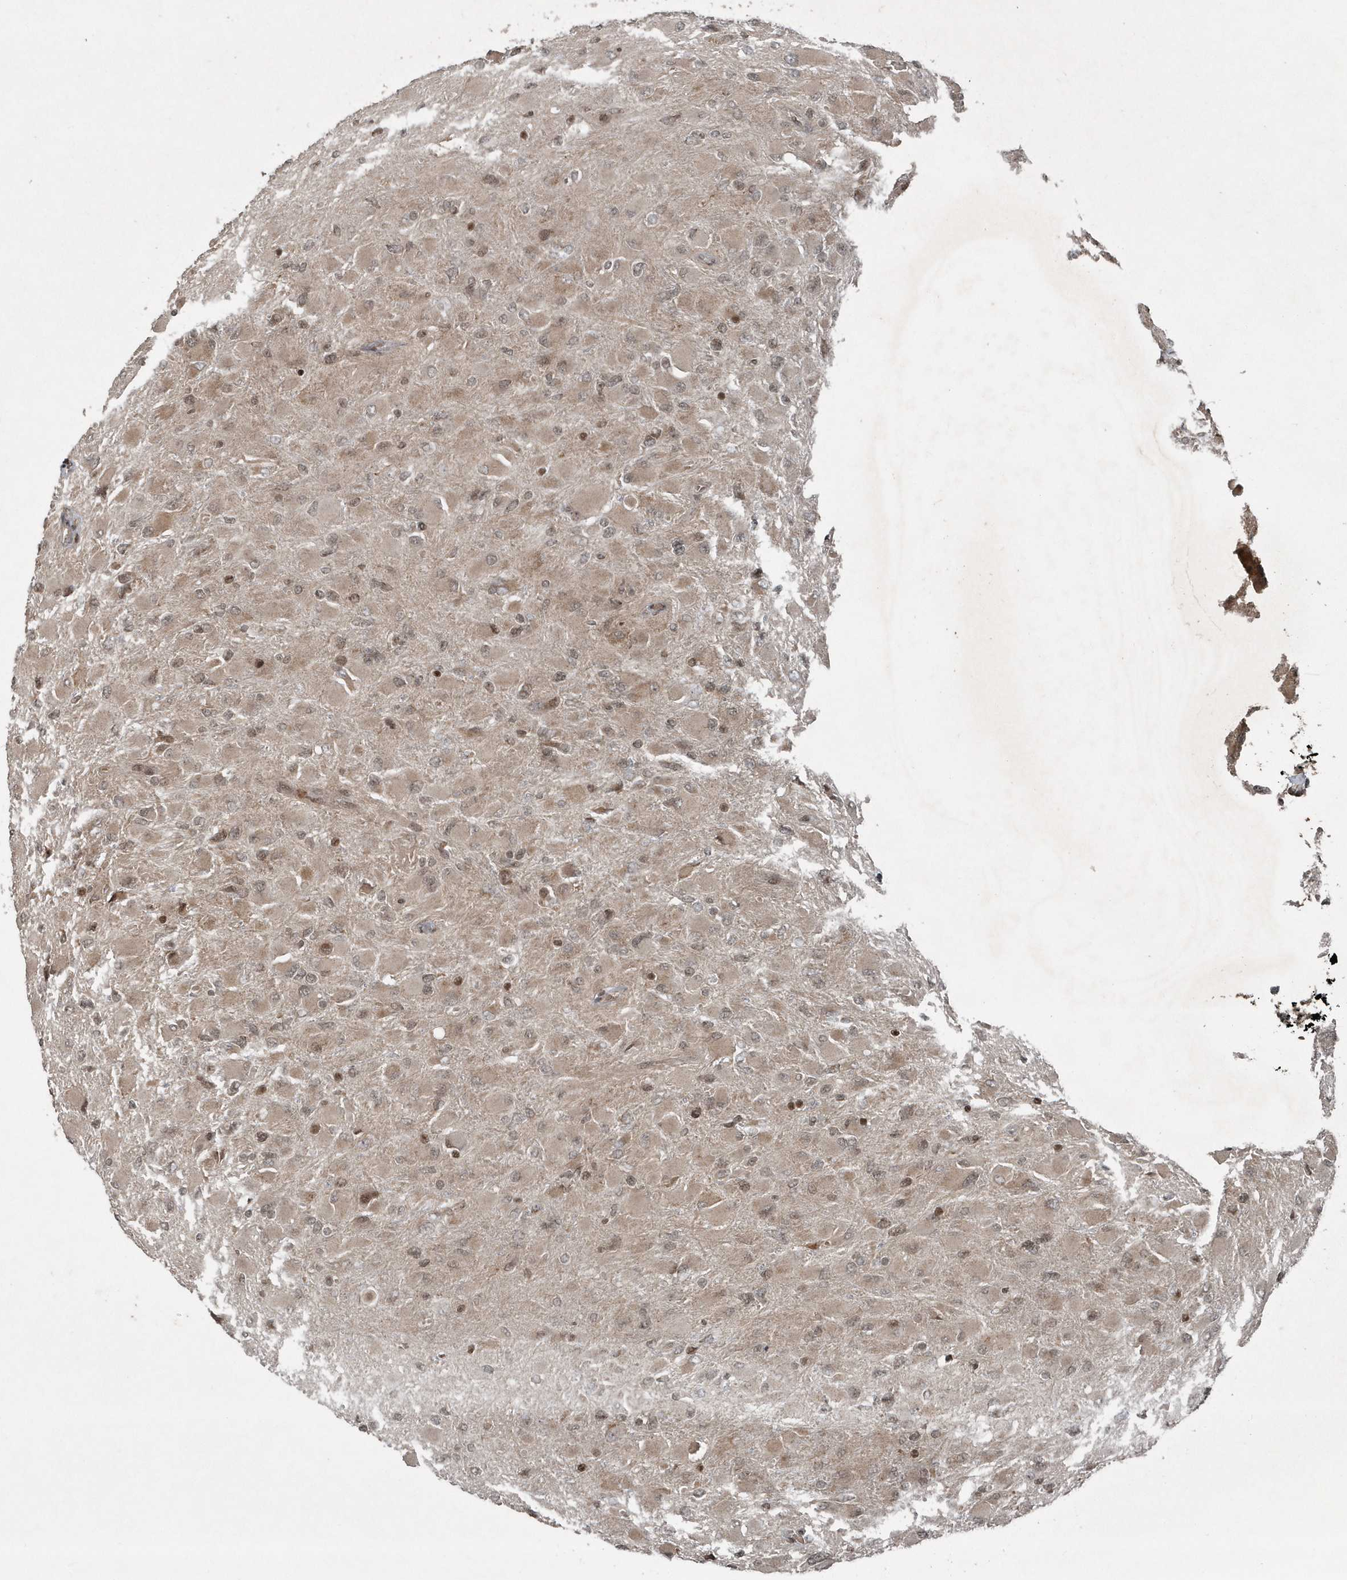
{"staining": {"intensity": "moderate", "quantity": "25%-75%", "location": "cytoplasmic/membranous,nuclear"}, "tissue": "glioma", "cell_type": "Tumor cells", "image_type": "cancer", "snomed": [{"axis": "morphology", "description": "Glioma, malignant, High grade"}, {"axis": "topography", "description": "Cerebral cortex"}], "caption": "Moderate cytoplasmic/membranous and nuclear positivity is seen in about 25%-75% of tumor cells in malignant glioma (high-grade). (brown staining indicates protein expression, while blue staining denotes nuclei).", "gene": "EIF2B1", "patient": {"sex": "female", "age": 36}}